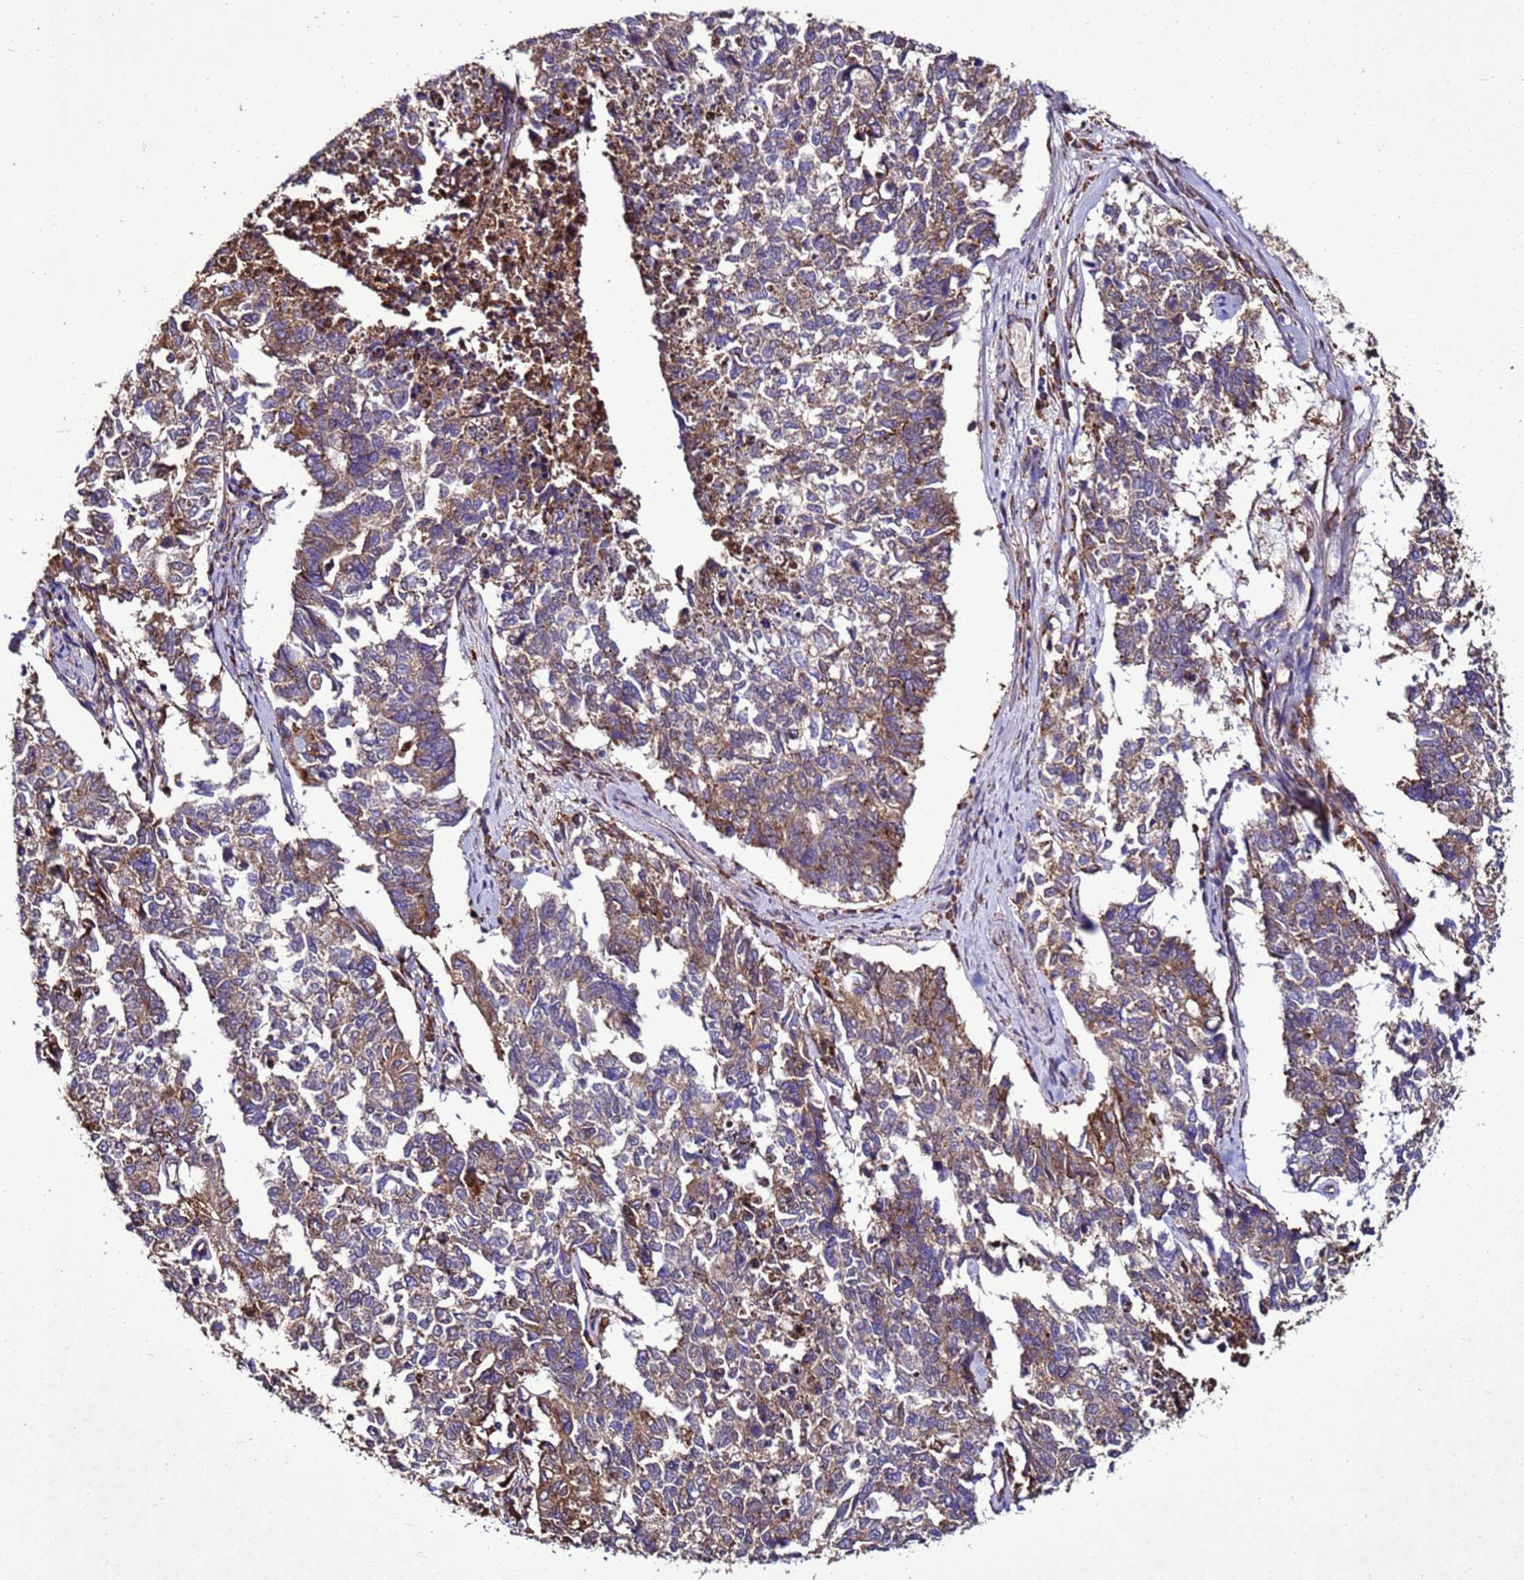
{"staining": {"intensity": "moderate", "quantity": "25%-75%", "location": "cytoplasmic/membranous"}, "tissue": "cervical cancer", "cell_type": "Tumor cells", "image_type": "cancer", "snomed": [{"axis": "morphology", "description": "Squamous cell carcinoma, NOS"}, {"axis": "topography", "description": "Cervix"}], "caption": "The micrograph exhibits staining of cervical cancer (squamous cell carcinoma), revealing moderate cytoplasmic/membranous protein staining (brown color) within tumor cells.", "gene": "ANTKMT", "patient": {"sex": "female", "age": 63}}